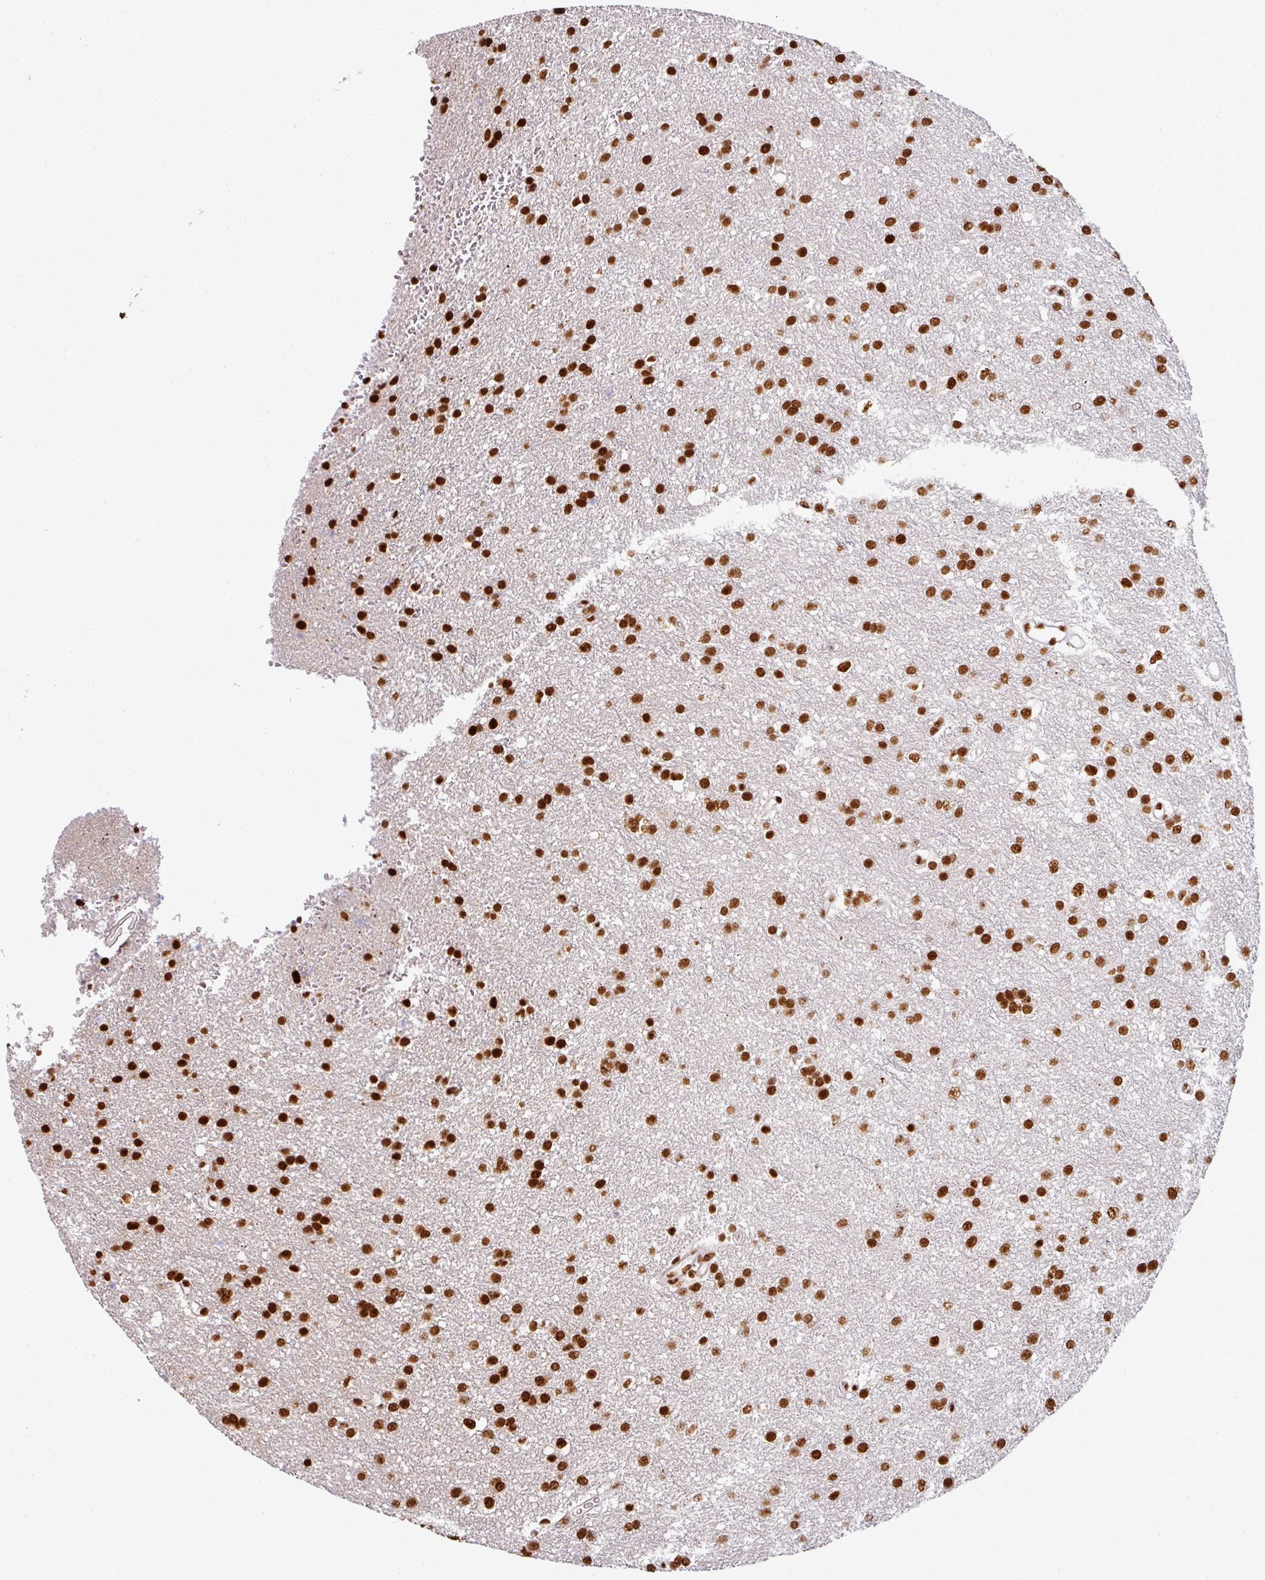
{"staining": {"intensity": "strong", "quantity": ">75%", "location": "nuclear"}, "tissue": "glioma", "cell_type": "Tumor cells", "image_type": "cancer", "snomed": [{"axis": "morphology", "description": "Glioma, malignant, Low grade"}, {"axis": "topography", "description": "Brain"}], "caption": "Protein staining exhibits strong nuclear positivity in about >75% of tumor cells in glioma.", "gene": "SIK3", "patient": {"sex": "female", "age": 33}}